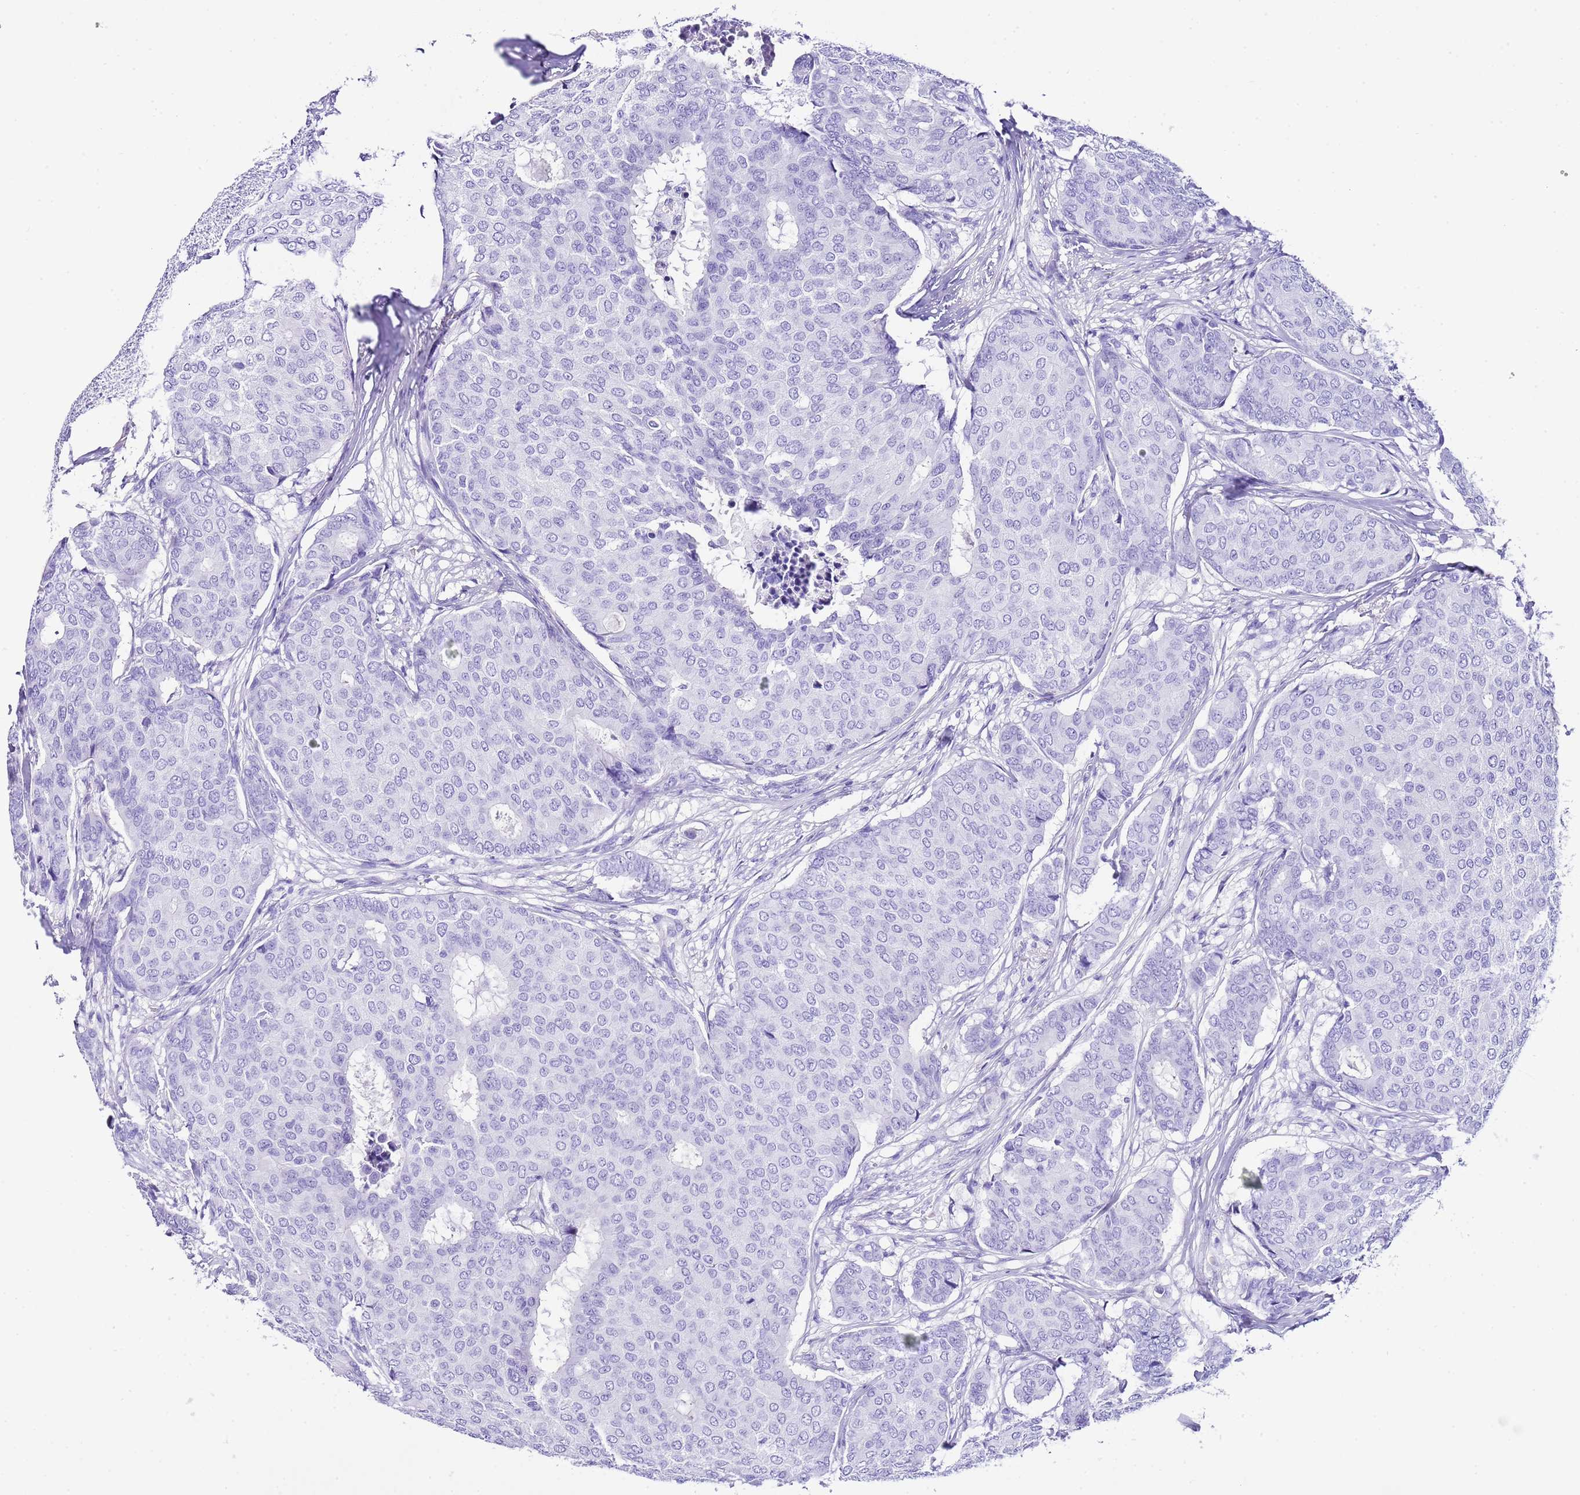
{"staining": {"intensity": "negative", "quantity": "none", "location": "none"}, "tissue": "breast cancer", "cell_type": "Tumor cells", "image_type": "cancer", "snomed": [{"axis": "morphology", "description": "Duct carcinoma"}, {"axis": "topography", "description": "Breast"}], "caption": "Immunohistochemistry (IHC) photomicrograph of neoplastic tissue: breast cancer stained with DAB demonstrates no significant protein expression in tumor cells.", "gene": "KCNC1", "patient": {"sex": "female", "age": 75}}